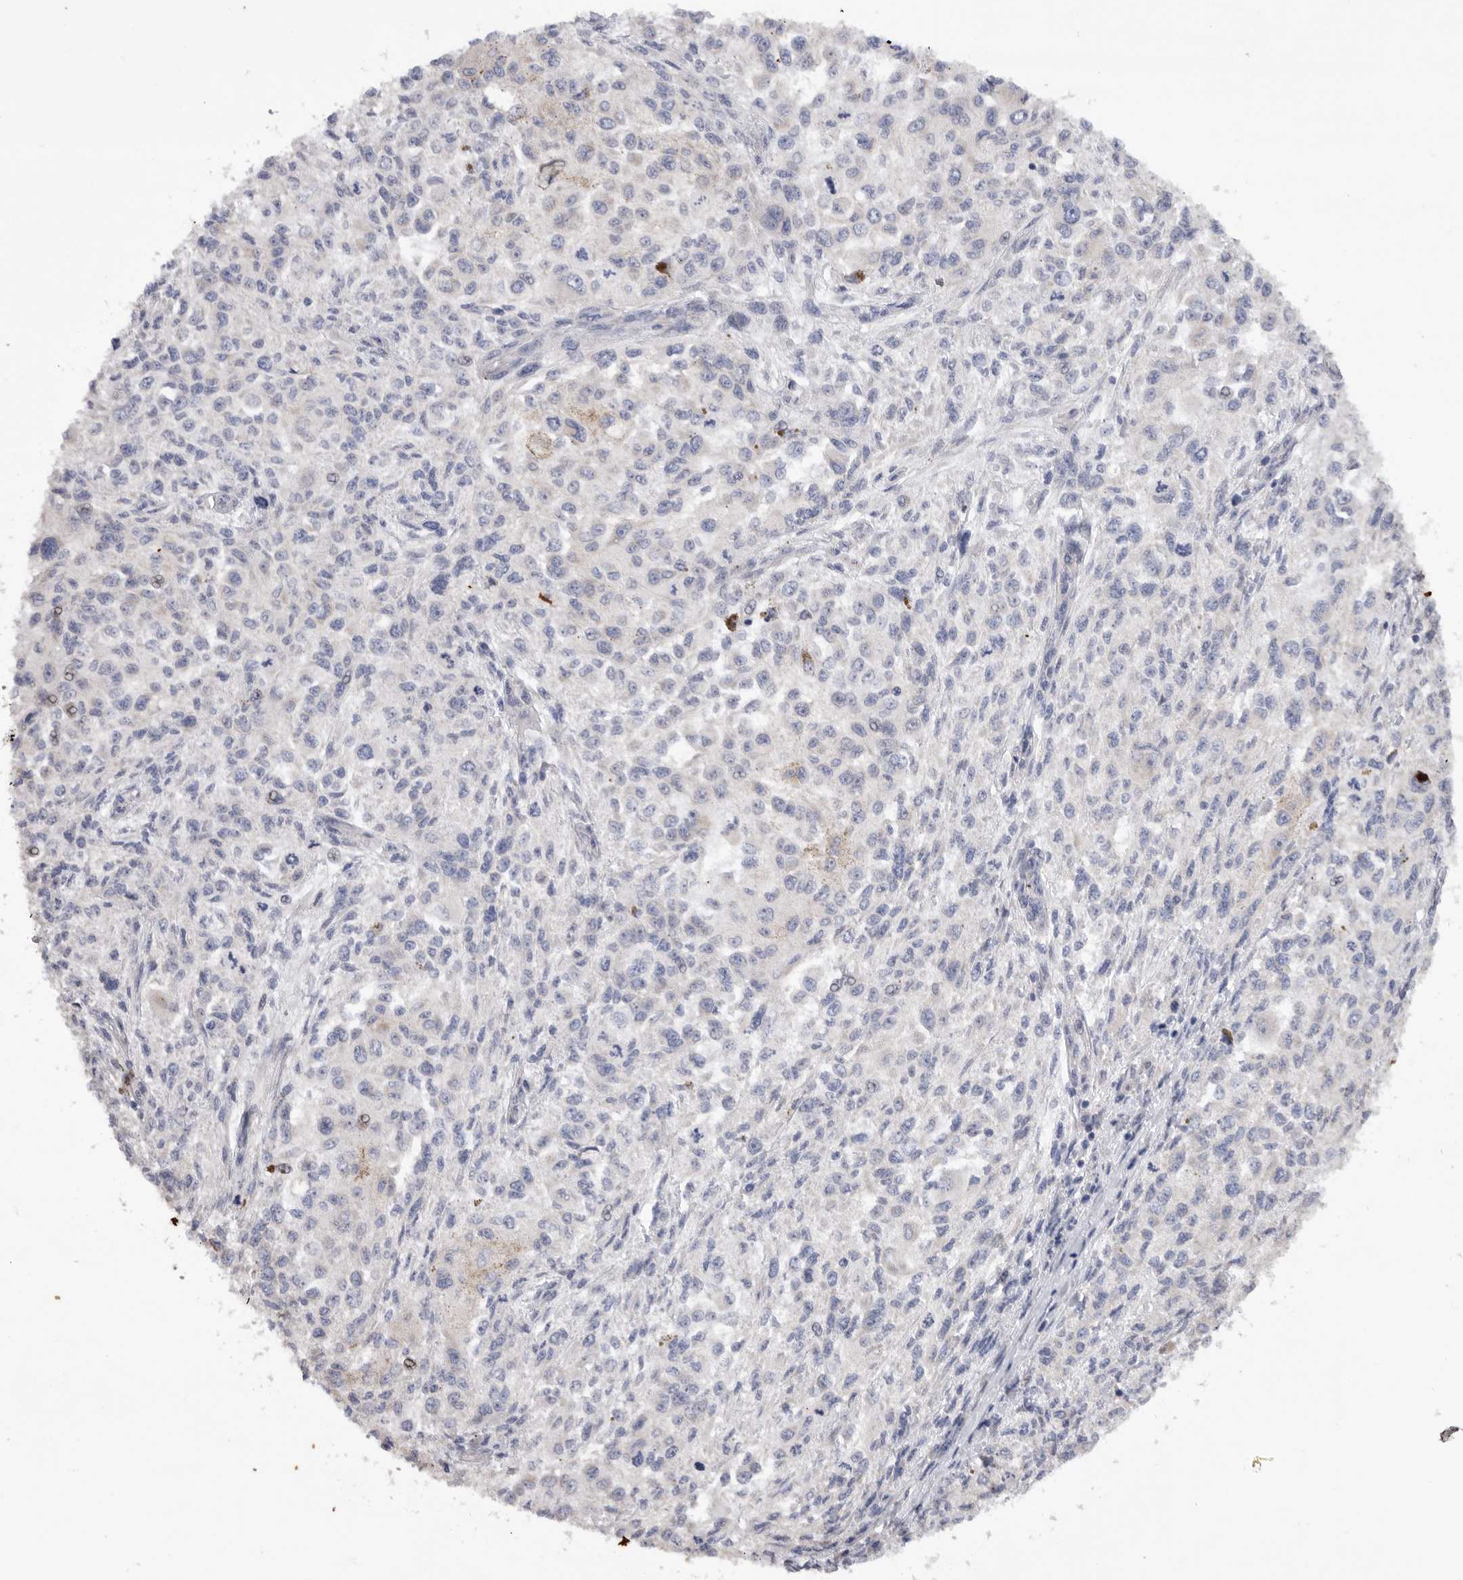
{"staining": {"intensity": "negative", "quantity": "none", "location": "none"}, "tissue": "melanoma", "cell_type": "Tumor cells", "image_type": "cancer", "snomed": [{"axis": "morphology", "description": "Necrosis, NOS"}, {"axis": "morphology", "description": "Malignant melanoma, NOS"}, {"axis": "topography", "description": "Skin"}], "caption": "A histopathology image of human melanoma is negative for staining in tumor cells.", "gene": "MTFR1L", "patient": {"sex": "female", "age": 87}}